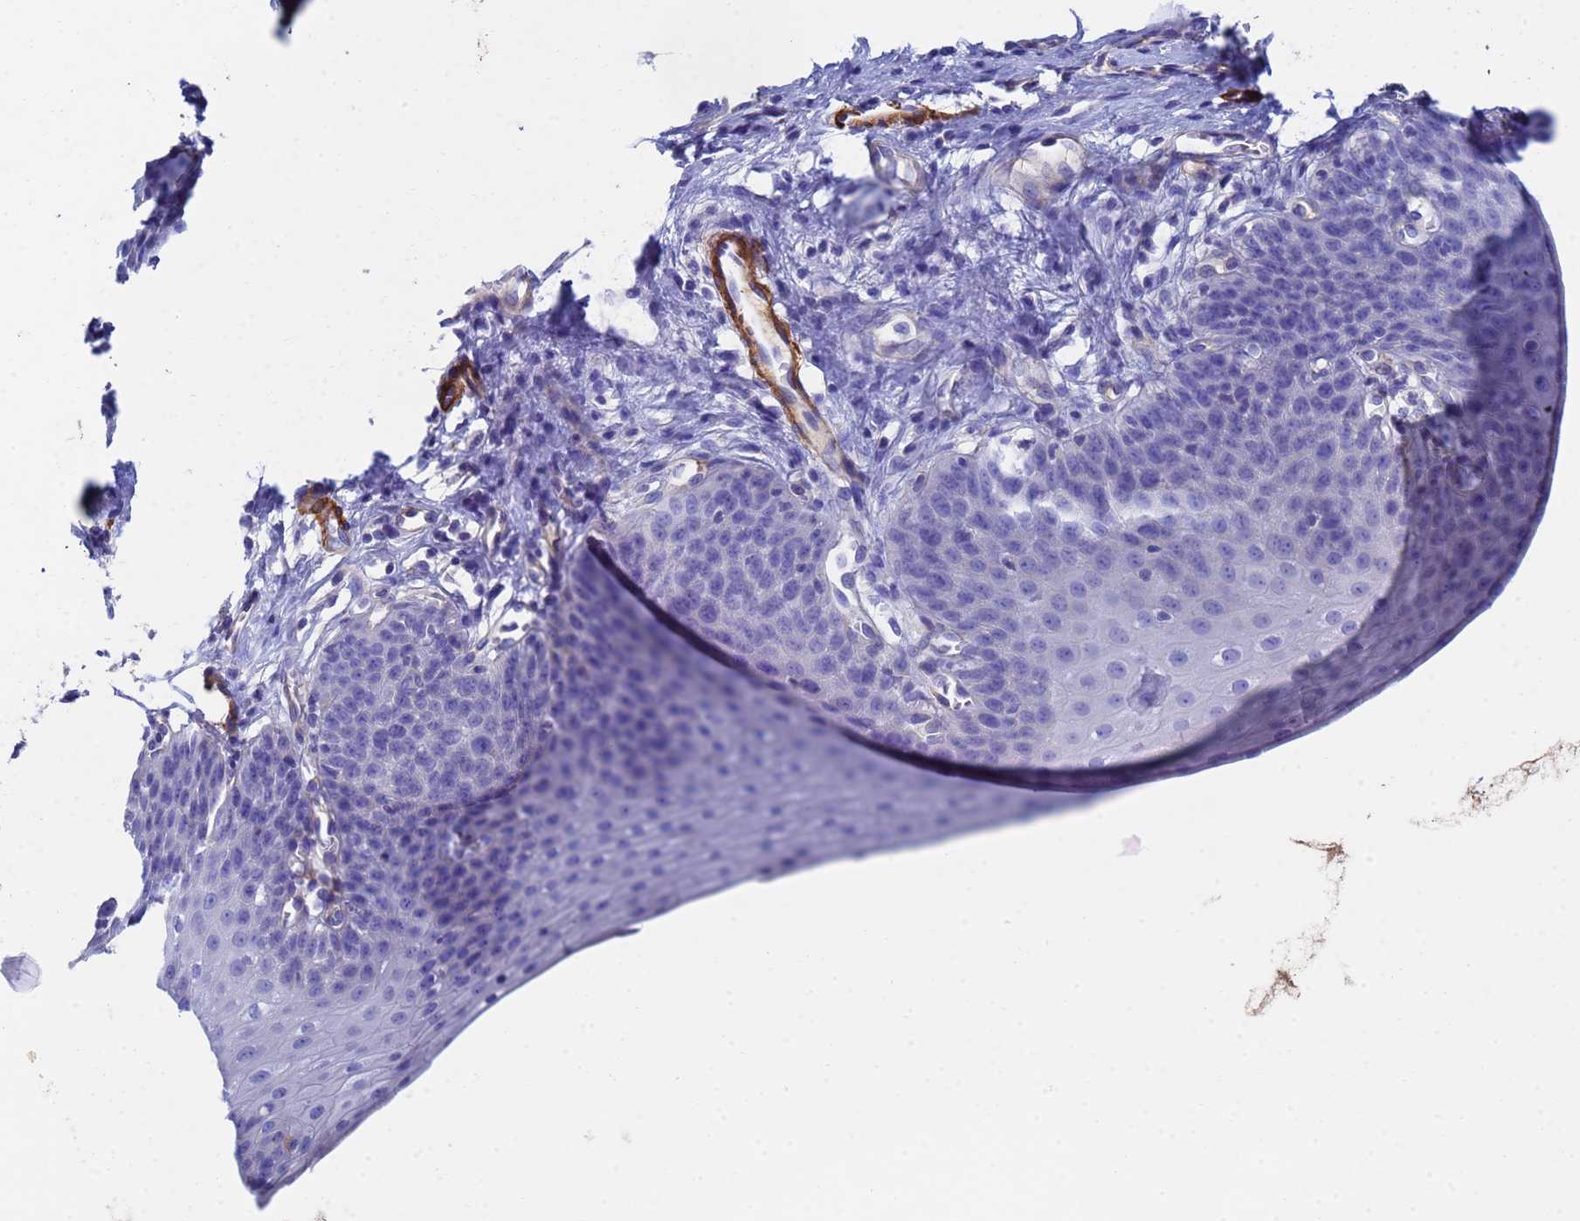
{"staining": {"intensity": "negative", "quantity": "none", "location": "none"}, "tissue": "esophagus", "cell_type": "Squamous epithelial cells", "image_type": "normal", "snomed": [{"axis": "morphology", "description": "Normal tissue, NOS"}, {"axis": "topography", "description": "Esophagus"}], "caption": "DAB (3,3'-diaminobenzidine) immunohistochemical staining of unremarkable esophagus exhibits no significant expression in squamous epithelial cells. (Brightfield microscopy of DAB (3,3'-diaminobenzidine) immunohistochemistry (IHC) at high magnification).", "gene": "CST1", "patient": {"sex": "male", "age": 71}}